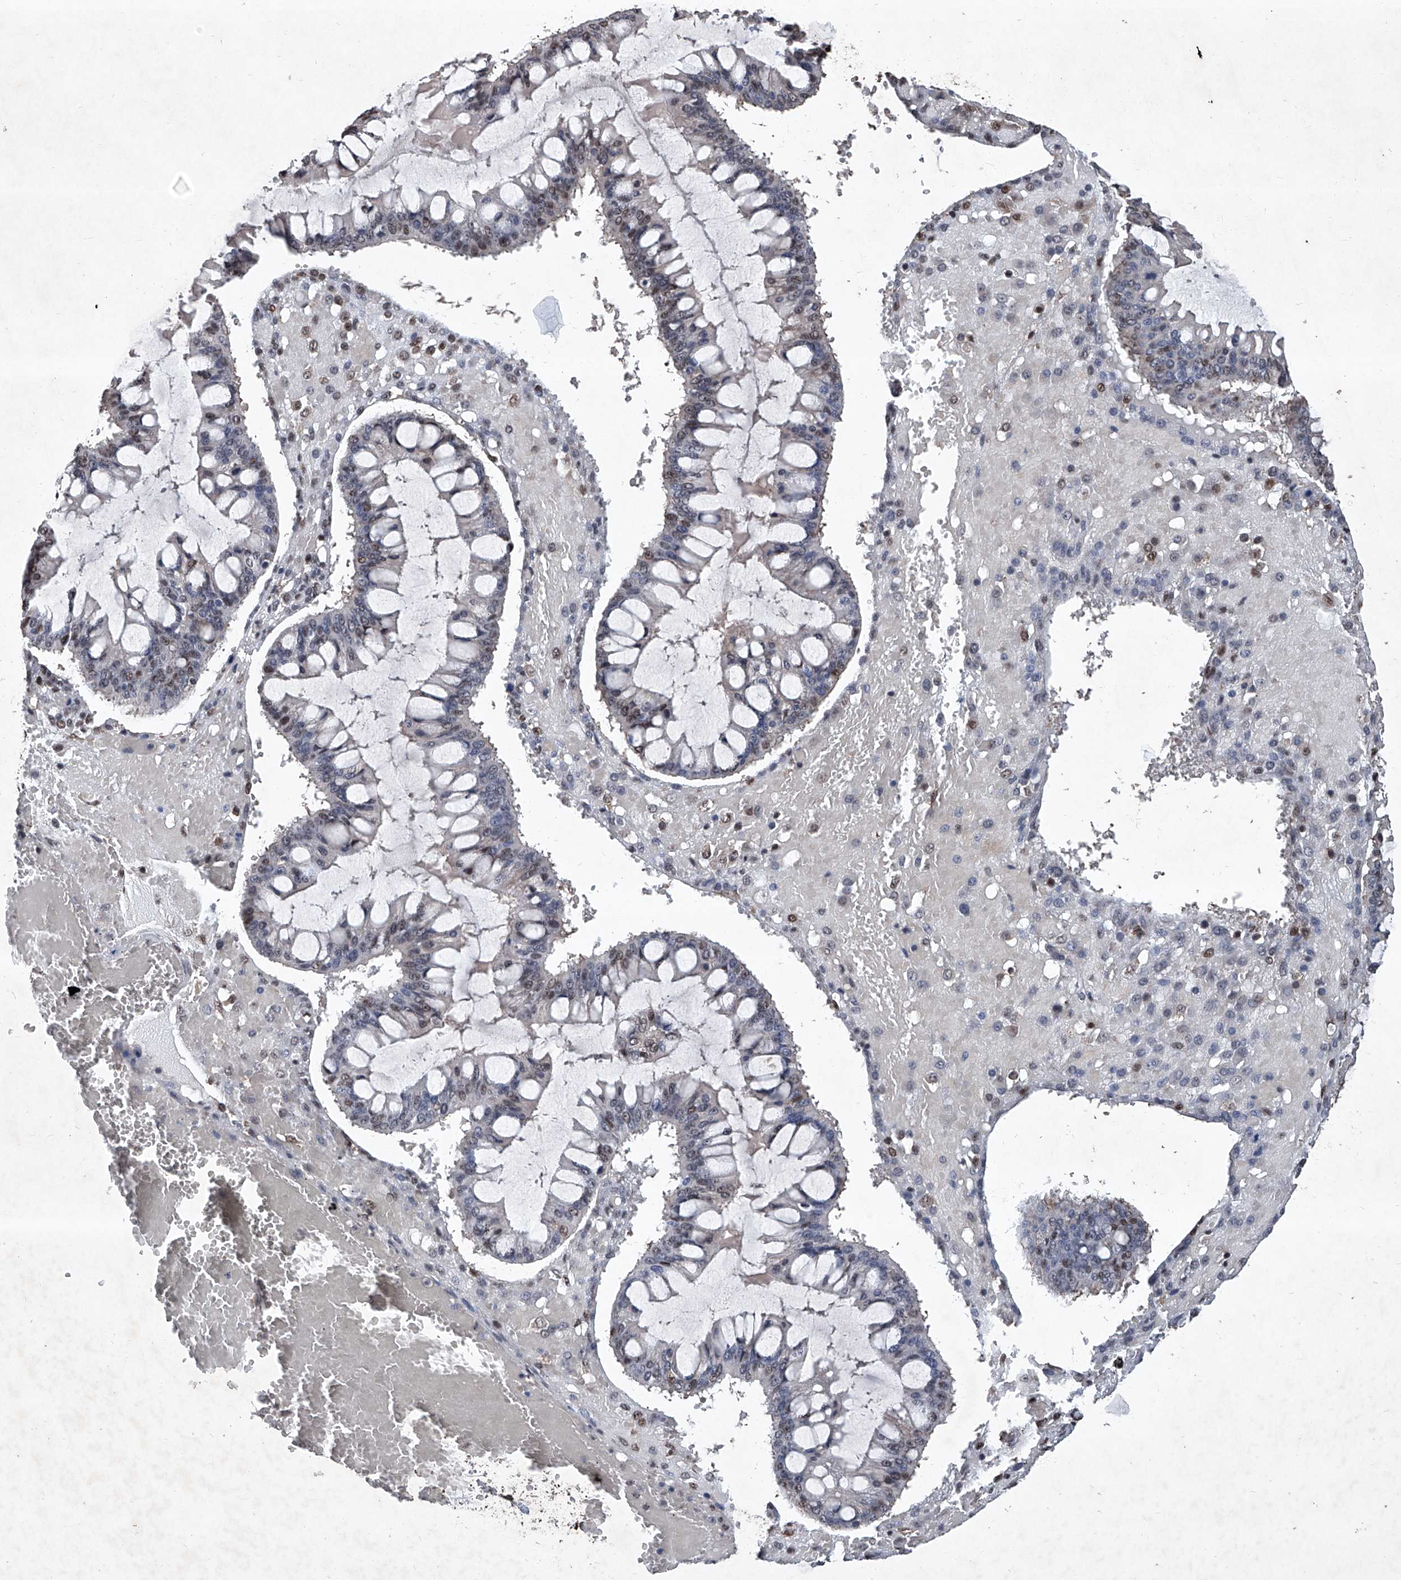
{"staining": {"intensity": "weak", "quantity": "25%-75%", "location": "nuclear"}, "tissue": "ovarian cancer", "cell_type": "Tumor cells", "image_type": "cancer", "snomed": [{"axis": "morphology", "description": "Cystadenocarcinoma, mucinous, NOS"}, {"axis": "topography", "description": "Ovary"}], "caption": "The immunohistochemical stain highlights weak nuclear positivity in tumor cells of ovarian cancer tissue.", "gene": "DDX39B", "patient": {"sex": "female", "age": 73}}